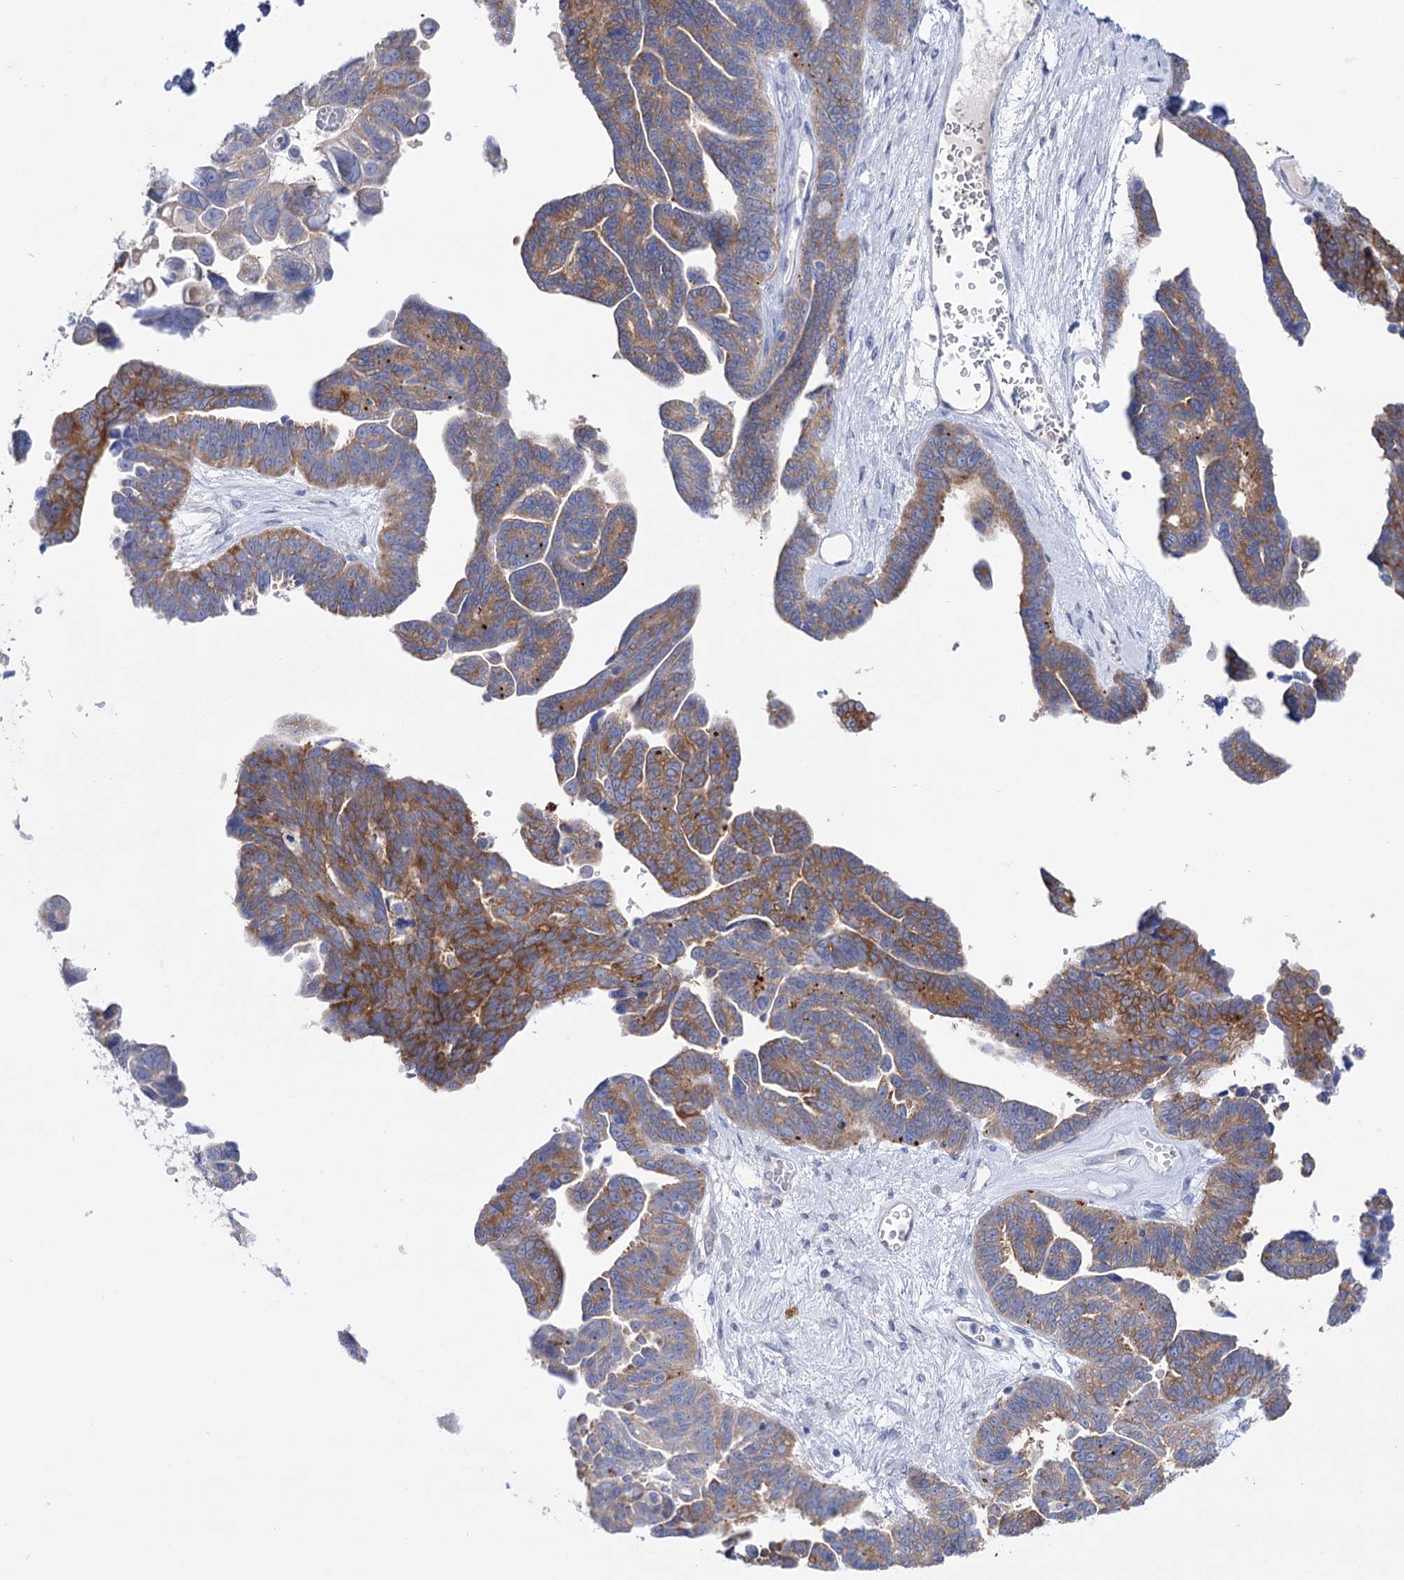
{"staining": {"intensity": "moderate", "quantity": ">75%", "location": "cytoplasmic/membranous"}, "tissue": "ovarian cancer", "cell_type": "Tumor cells", "image_type": "cancer", "snomed": [{"axis": "morphology", "description": "Cystadenocarcinoma, serous, NOS"}, {"axis": "topography", "description": "Ovary"}], "caption": "Protein expression analysis of serous cystadenocarcinoma (ovarian) displays moderate cytoplasmic/membranous expression in approximately >75% of tumor cells.", "gene": "BBS4", "patient": {"sex": "female", "age": 79}}